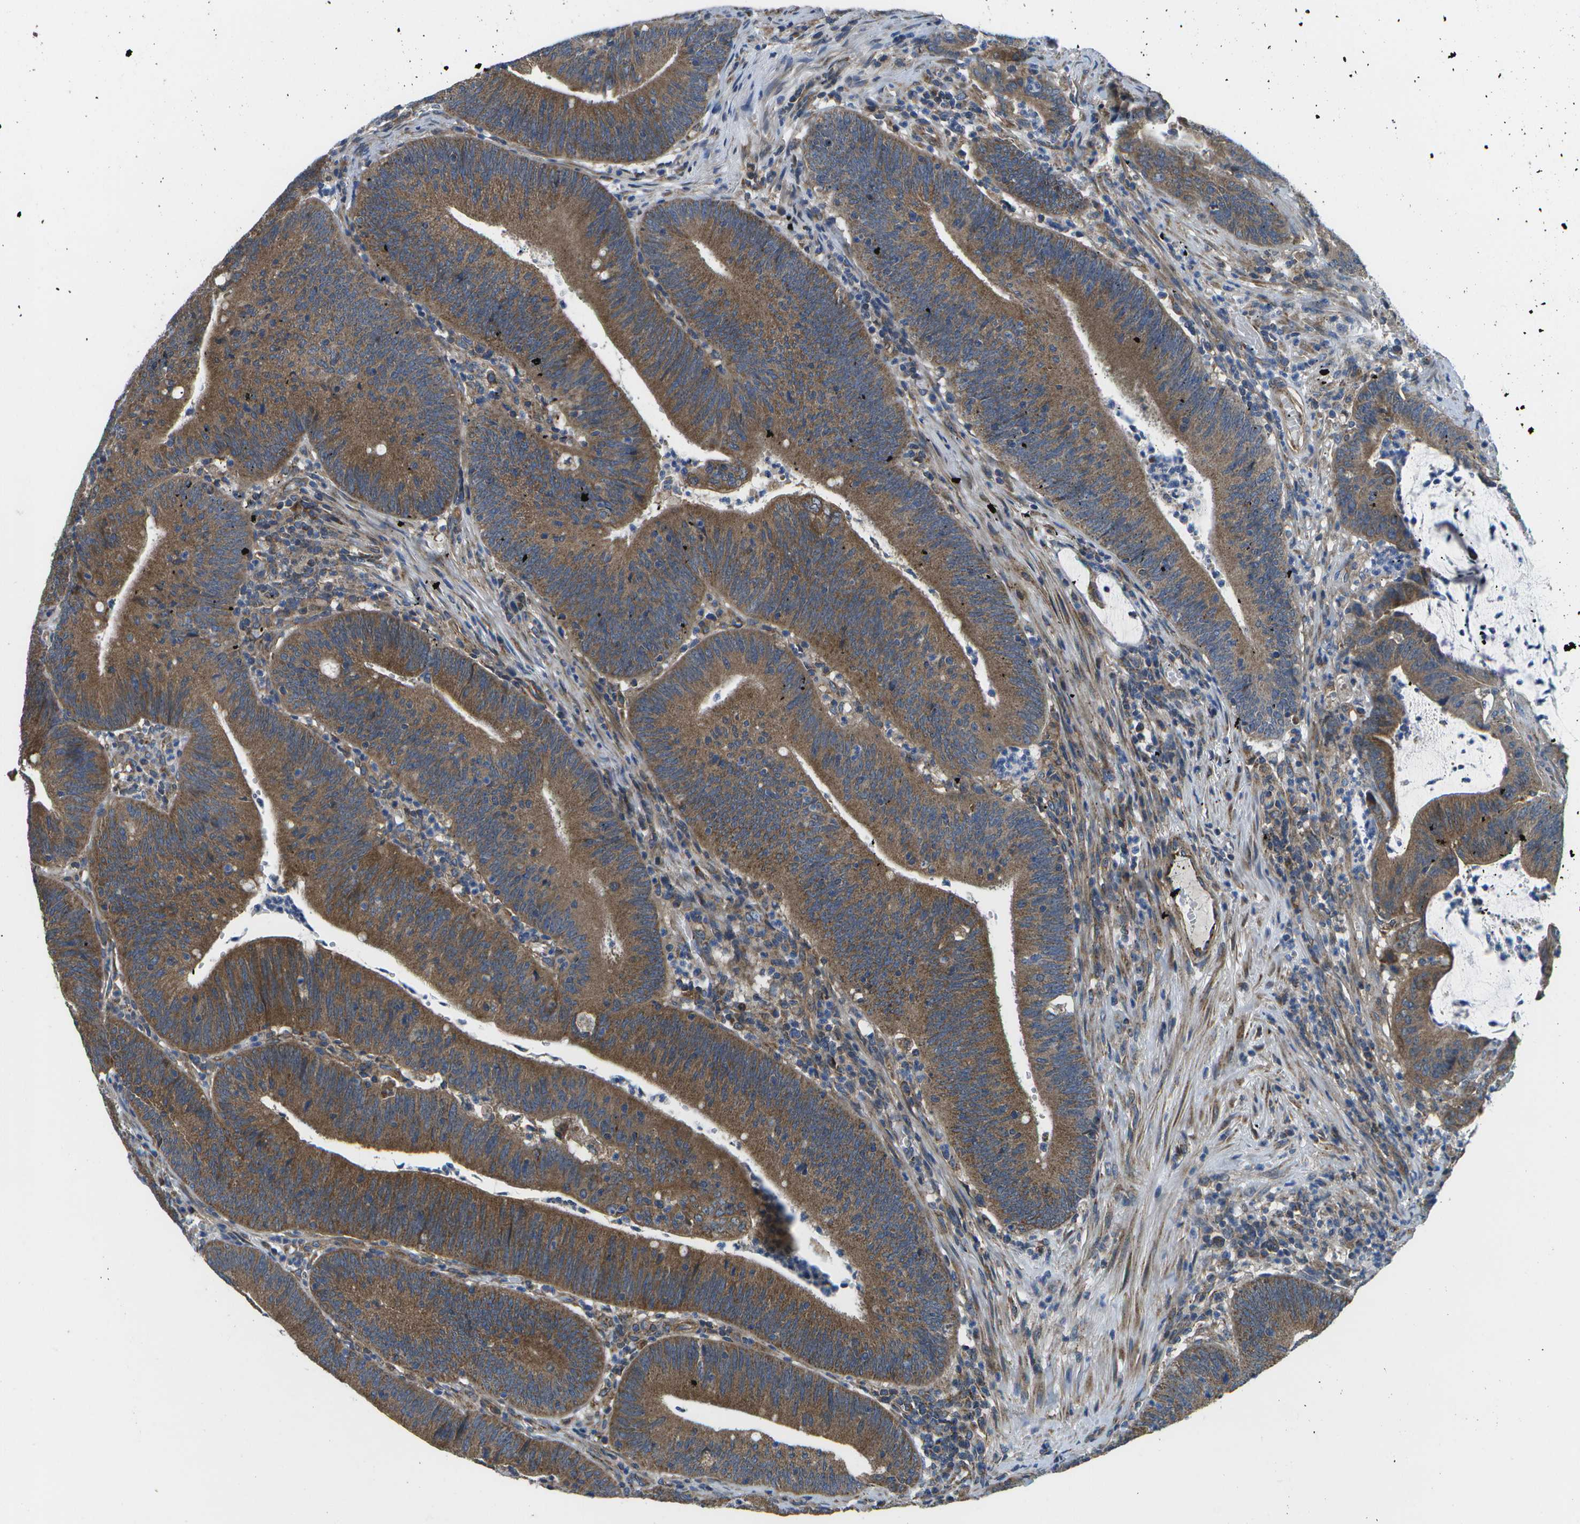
{"staining": {"intensity": "moderate", "quantity": ">75%", "location": "cytoplasmic/membranous"}, "tissue": "colorectal cancer", "cell_type": "Tumor cells", "image_type": "cancer", "snomed": [{"axis": "morphology", "description": "Normal tissue, NOS"}, {"axis": "morphology", "description": "Adenocarcinoma, NOS"}, {"axis": "topography", "description": "Rectum"}], "caption": "This image displays colorectal adenocarcinoma stained with IHC to label a protein in brown. The cytoplasmic/membranous of tumor cells show moderate positivity for the protein. Nuclei are counter-stained blue.", "gene": "MVK", "patient": {"sex": "female", "age": 66}}